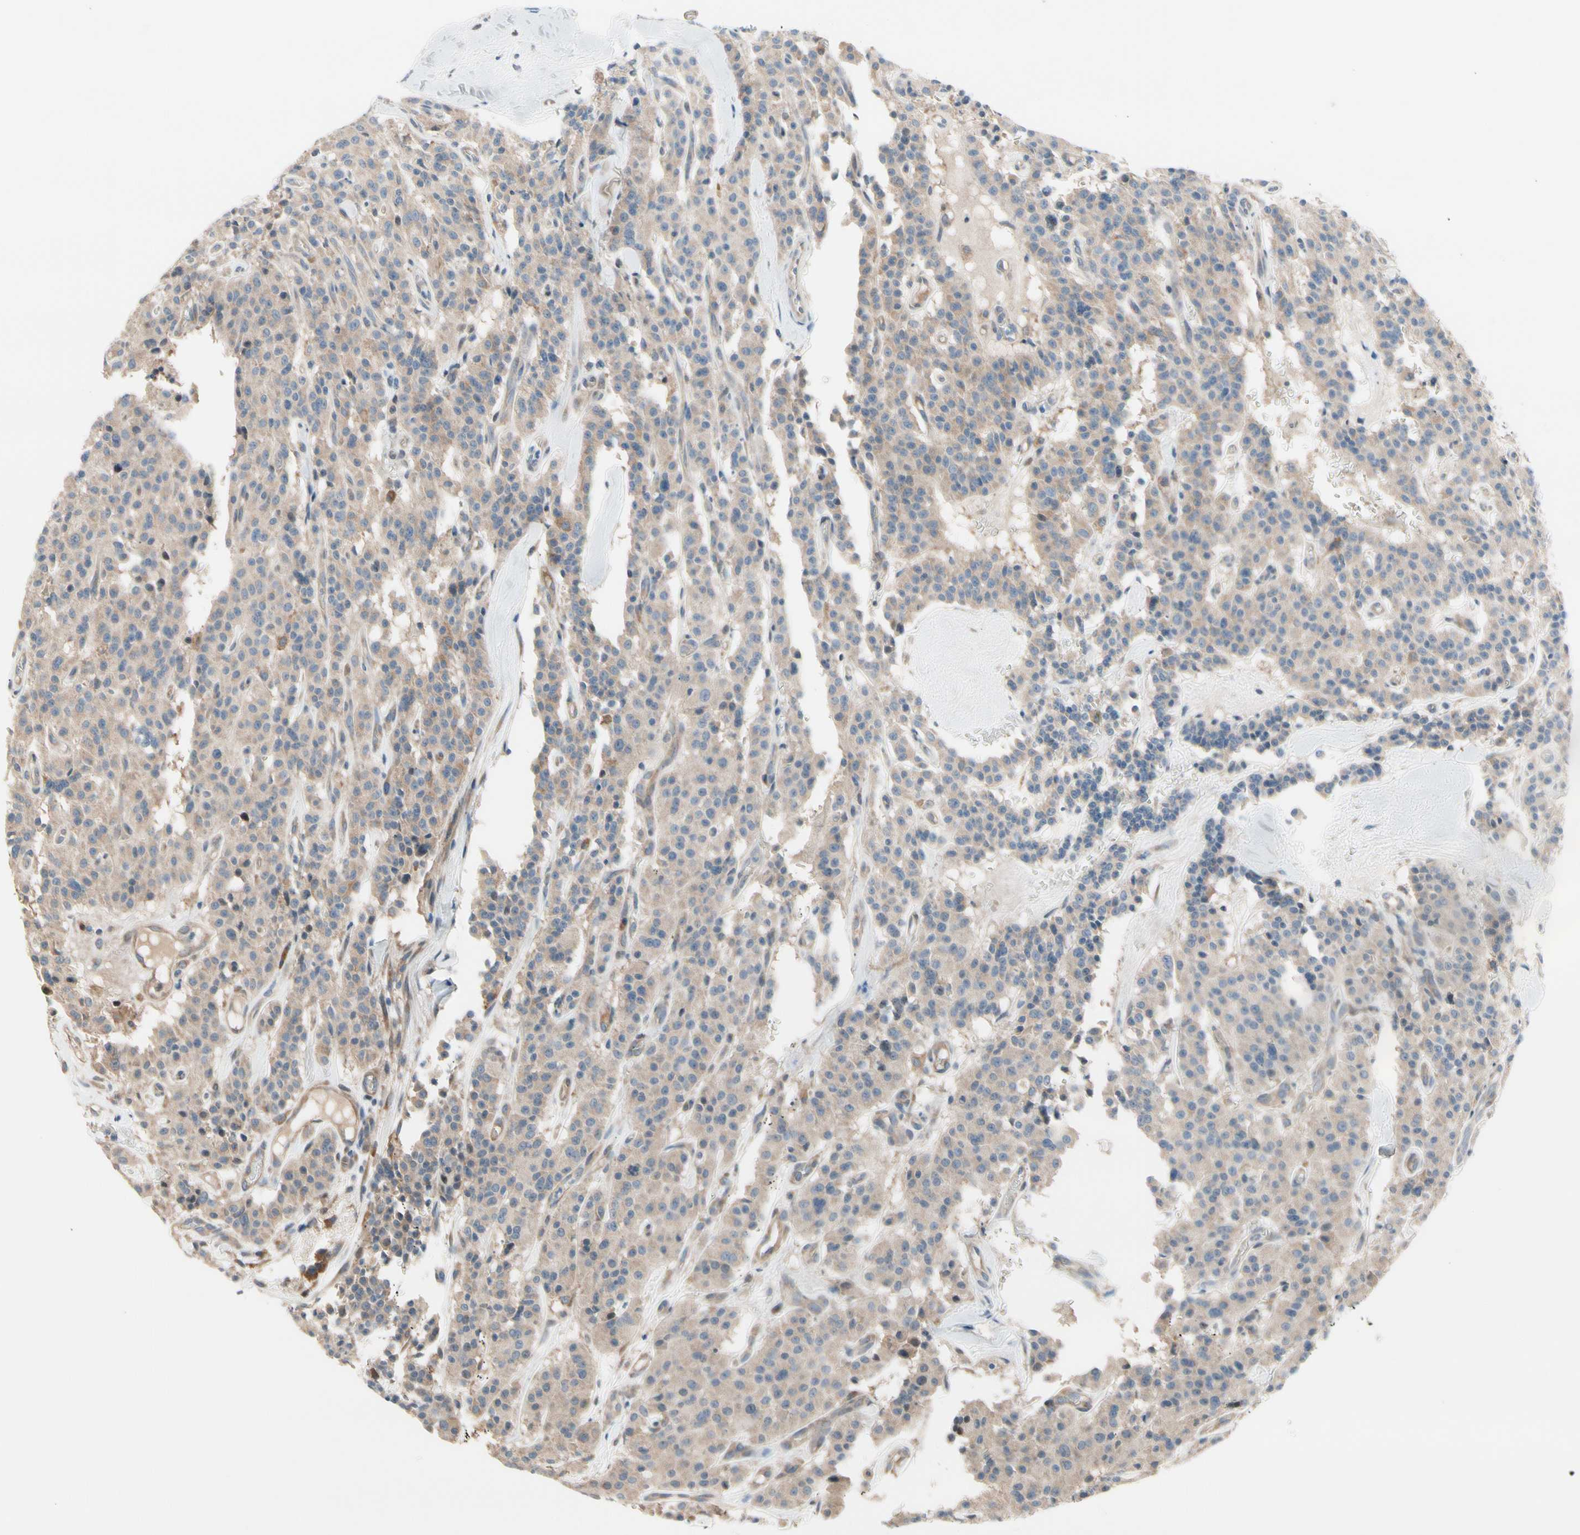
{"staining": {"intensity": "weak", "quantity": ">75%", "location": "cytoplasmic/membranous"}, "tissue": "carcinoid", "cell_type": "Tumor cells", "image_type": "cancer", "snomed": [{"axis": "morphology", "description": "Carcinoid, malignant, NOS"}, {"axis": "topography", "description": "Lung"}], "caption": "Malignant carcinoid was stained to show a protein in brown. There is low levels of weak cytoplasmic/membranous expression in about >75% of tumor cells. Immunohistochemistry stains the protein in brown and the nuclei are stained blue.", "gene": "SNX29", "patient": {"sex": "male", "age": 30}}